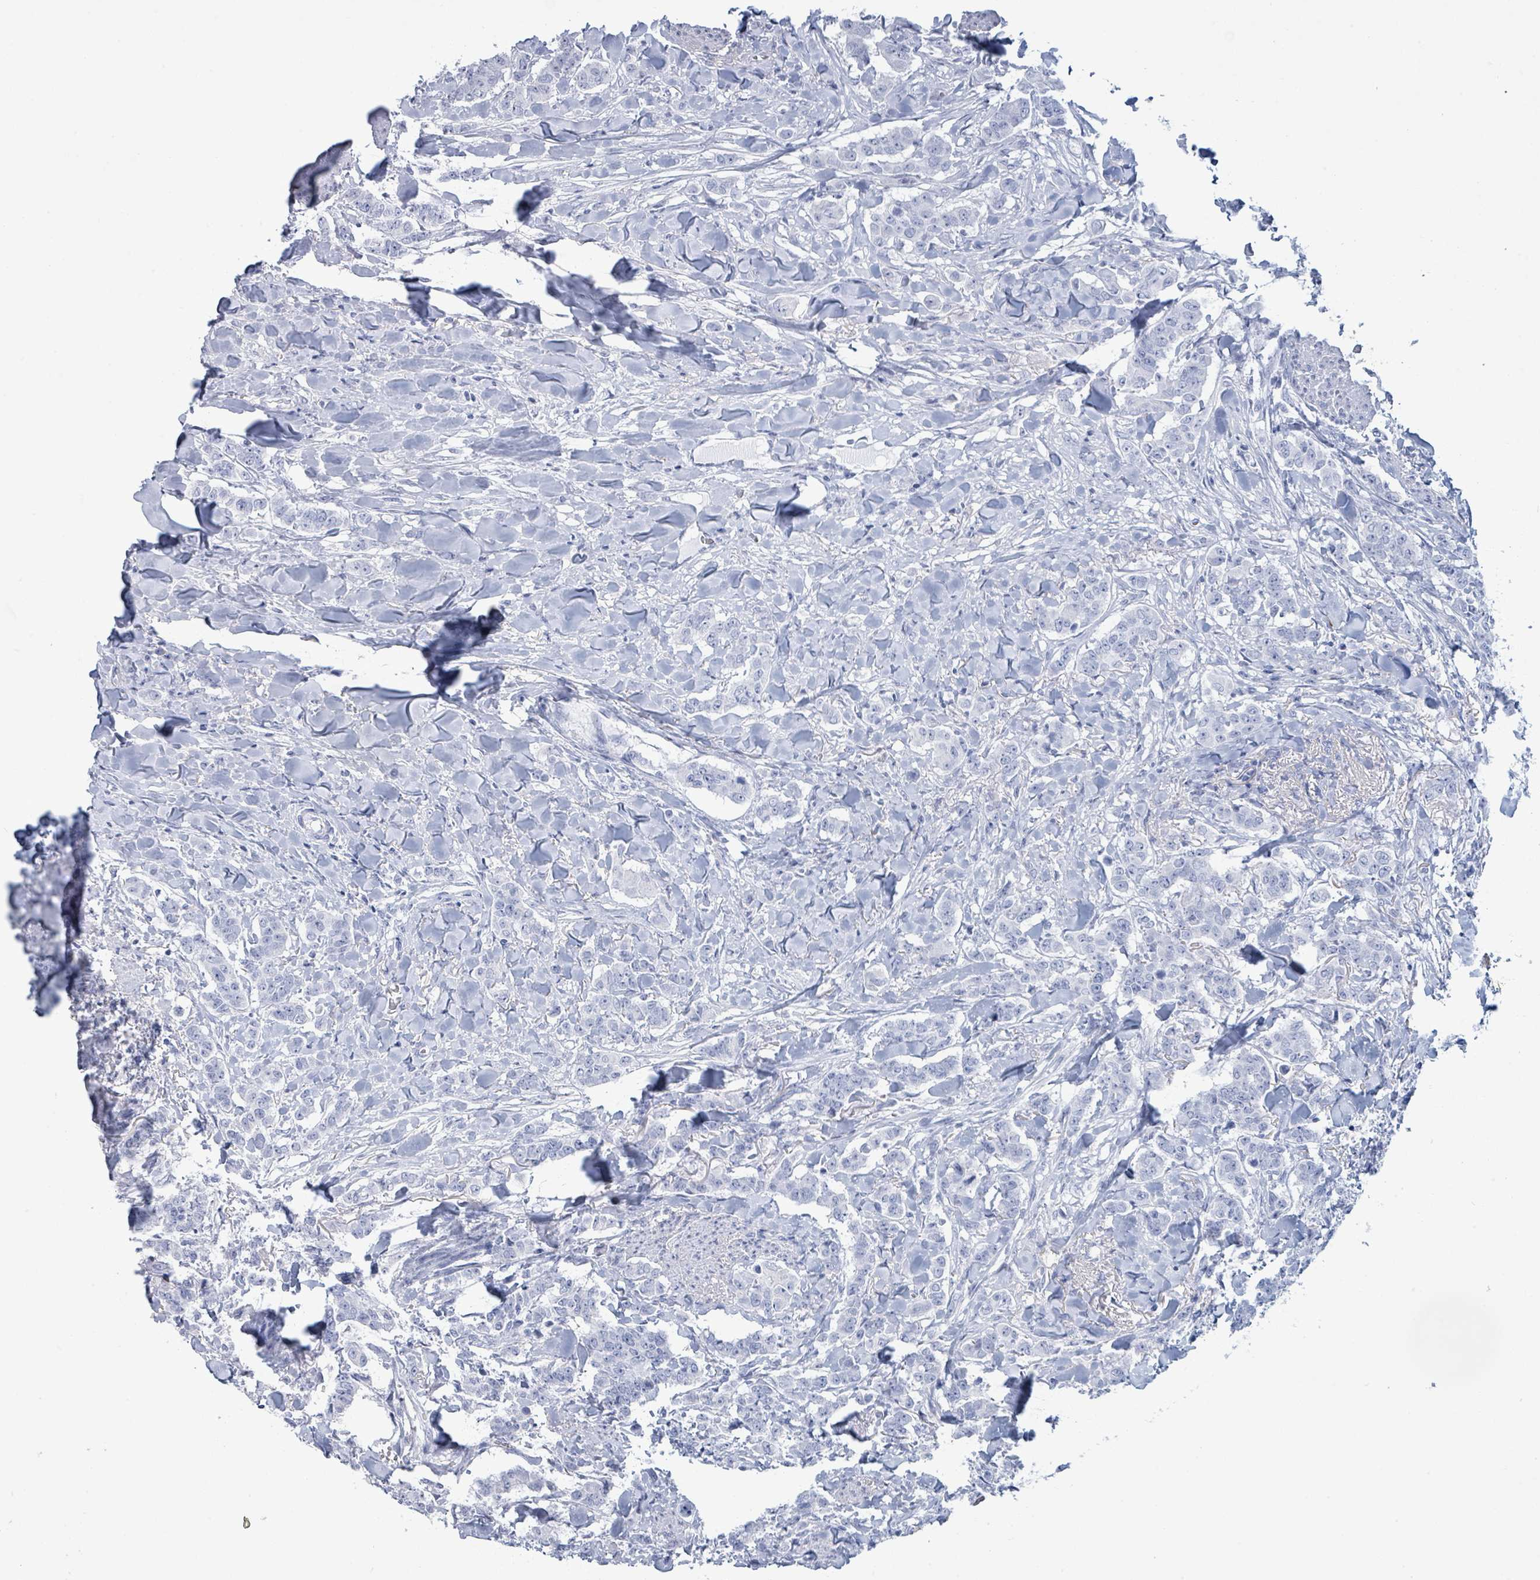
{"staining": {"intensity": "negative", "quantity": "none", "location": "none"}, "tissue": "breast cancer", "cell_type": "Tumor cells", "image_type": "cancer", "snomed": [{"axis": "morphology", "description": "Duct carcinoma"}, {"axis": "topography", "description": "Breast"}], "caption": "This image is of breast infiltrating ductal carcinoma stained with IHC to label a protein in brown with the nuclei are counter-stained blue. There is no staining in tumor cells. Brightfield microscopy of IHC stained with DAB (brown) and hematoxylin (blue), captured at high magnification.", "gene": "PGA3", "patient": {"sex": "female", "age": 40}}